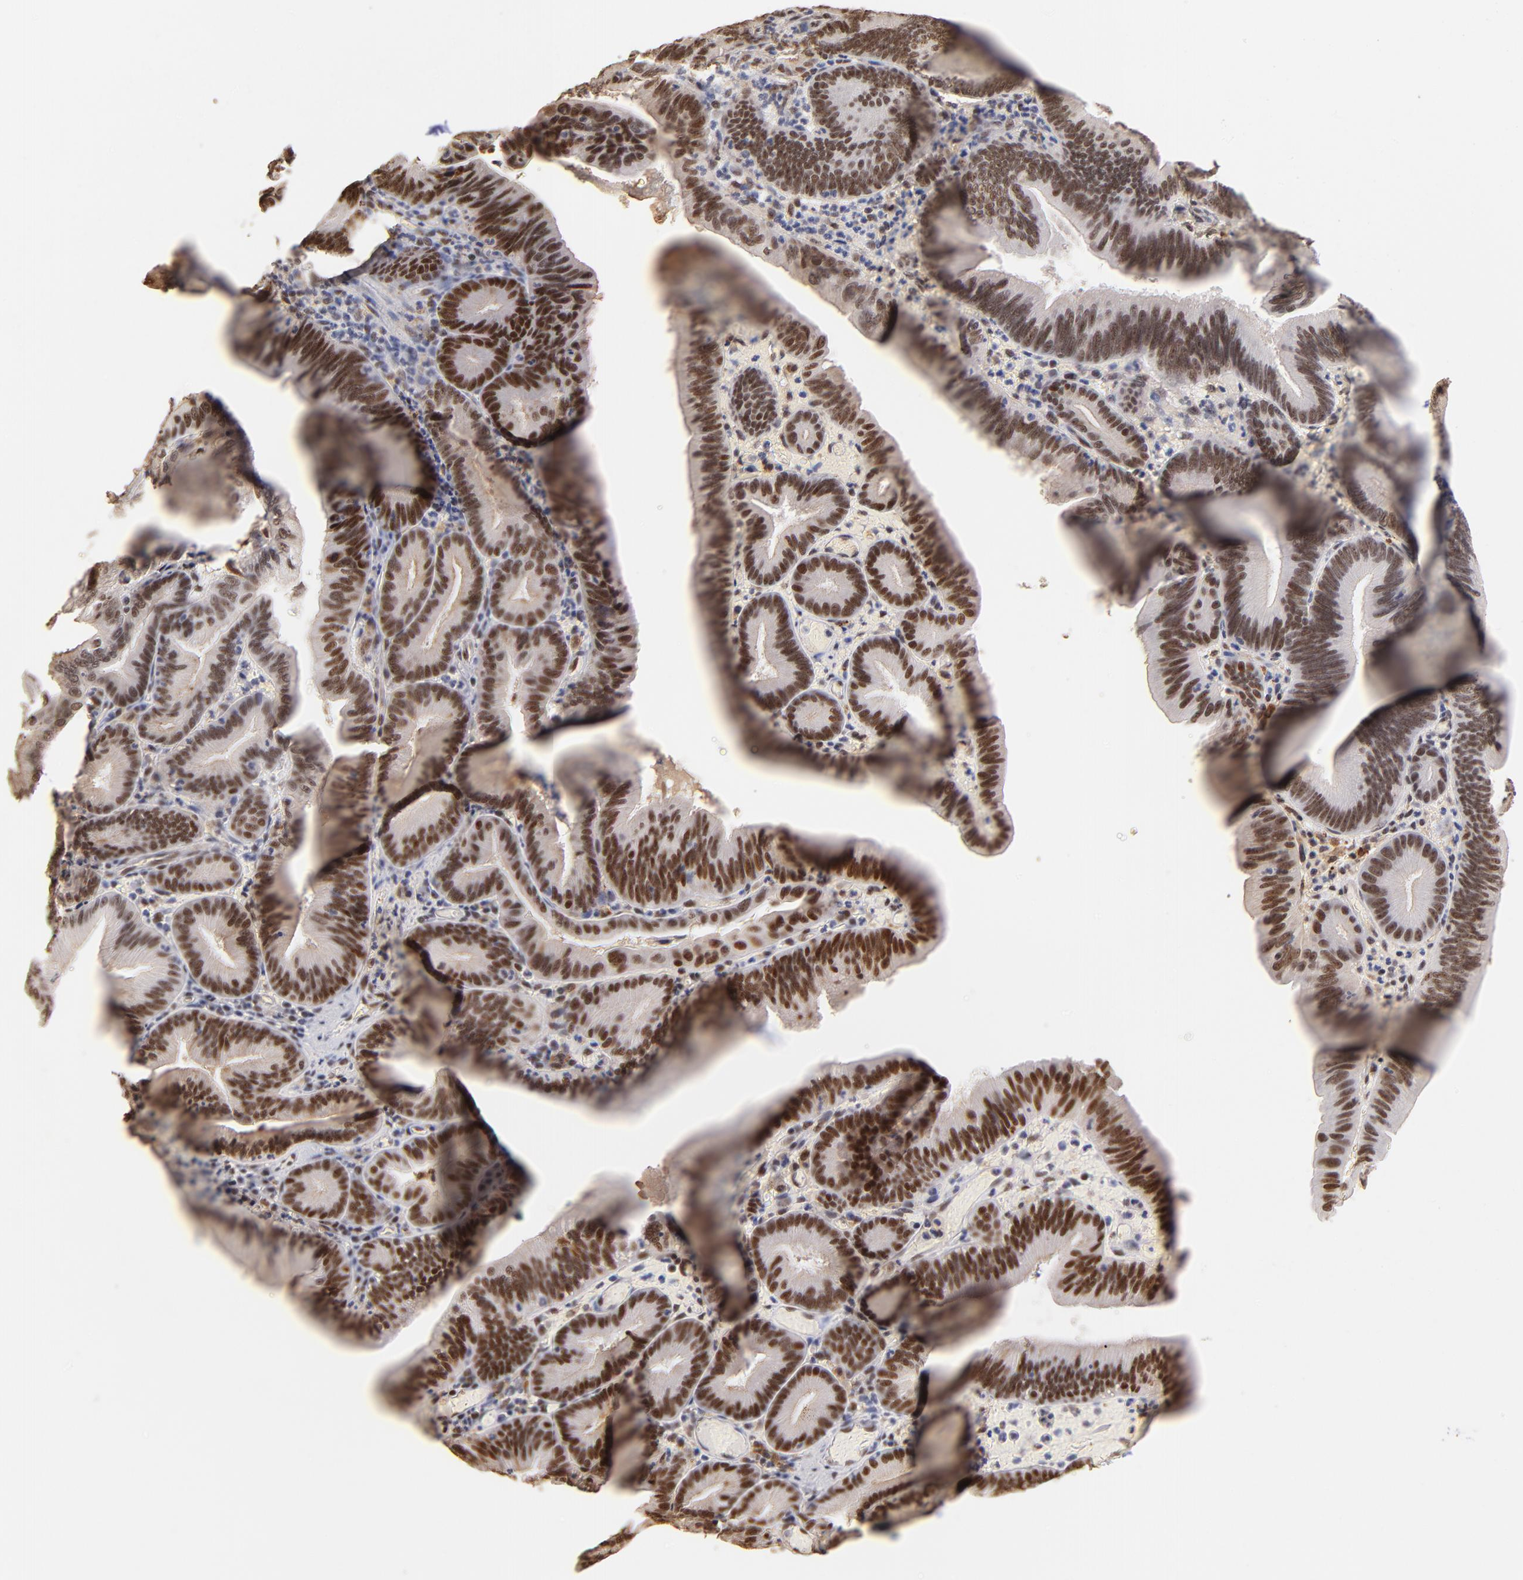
{"staining": {"intensity": "moderate", "quantity": ">75%", "location": "nuclear"}, "tissue": "pancreatic cancer", "cell_type": "Tumor cells", "image_type": "cancer", "snomed": [{"axis": "morphology", "description": "Adenocarcinoma, NOS"}, {"axis": "topography", "description": "Pancreas"}], "caption": "The image reveals staining of adenocarcinoma (pancreatic), revealing moderate nuclear protein positivity (brown color) within tumor cells.", "gene": "ZNF146", "patient": {"sex": "male", "age": 82}}